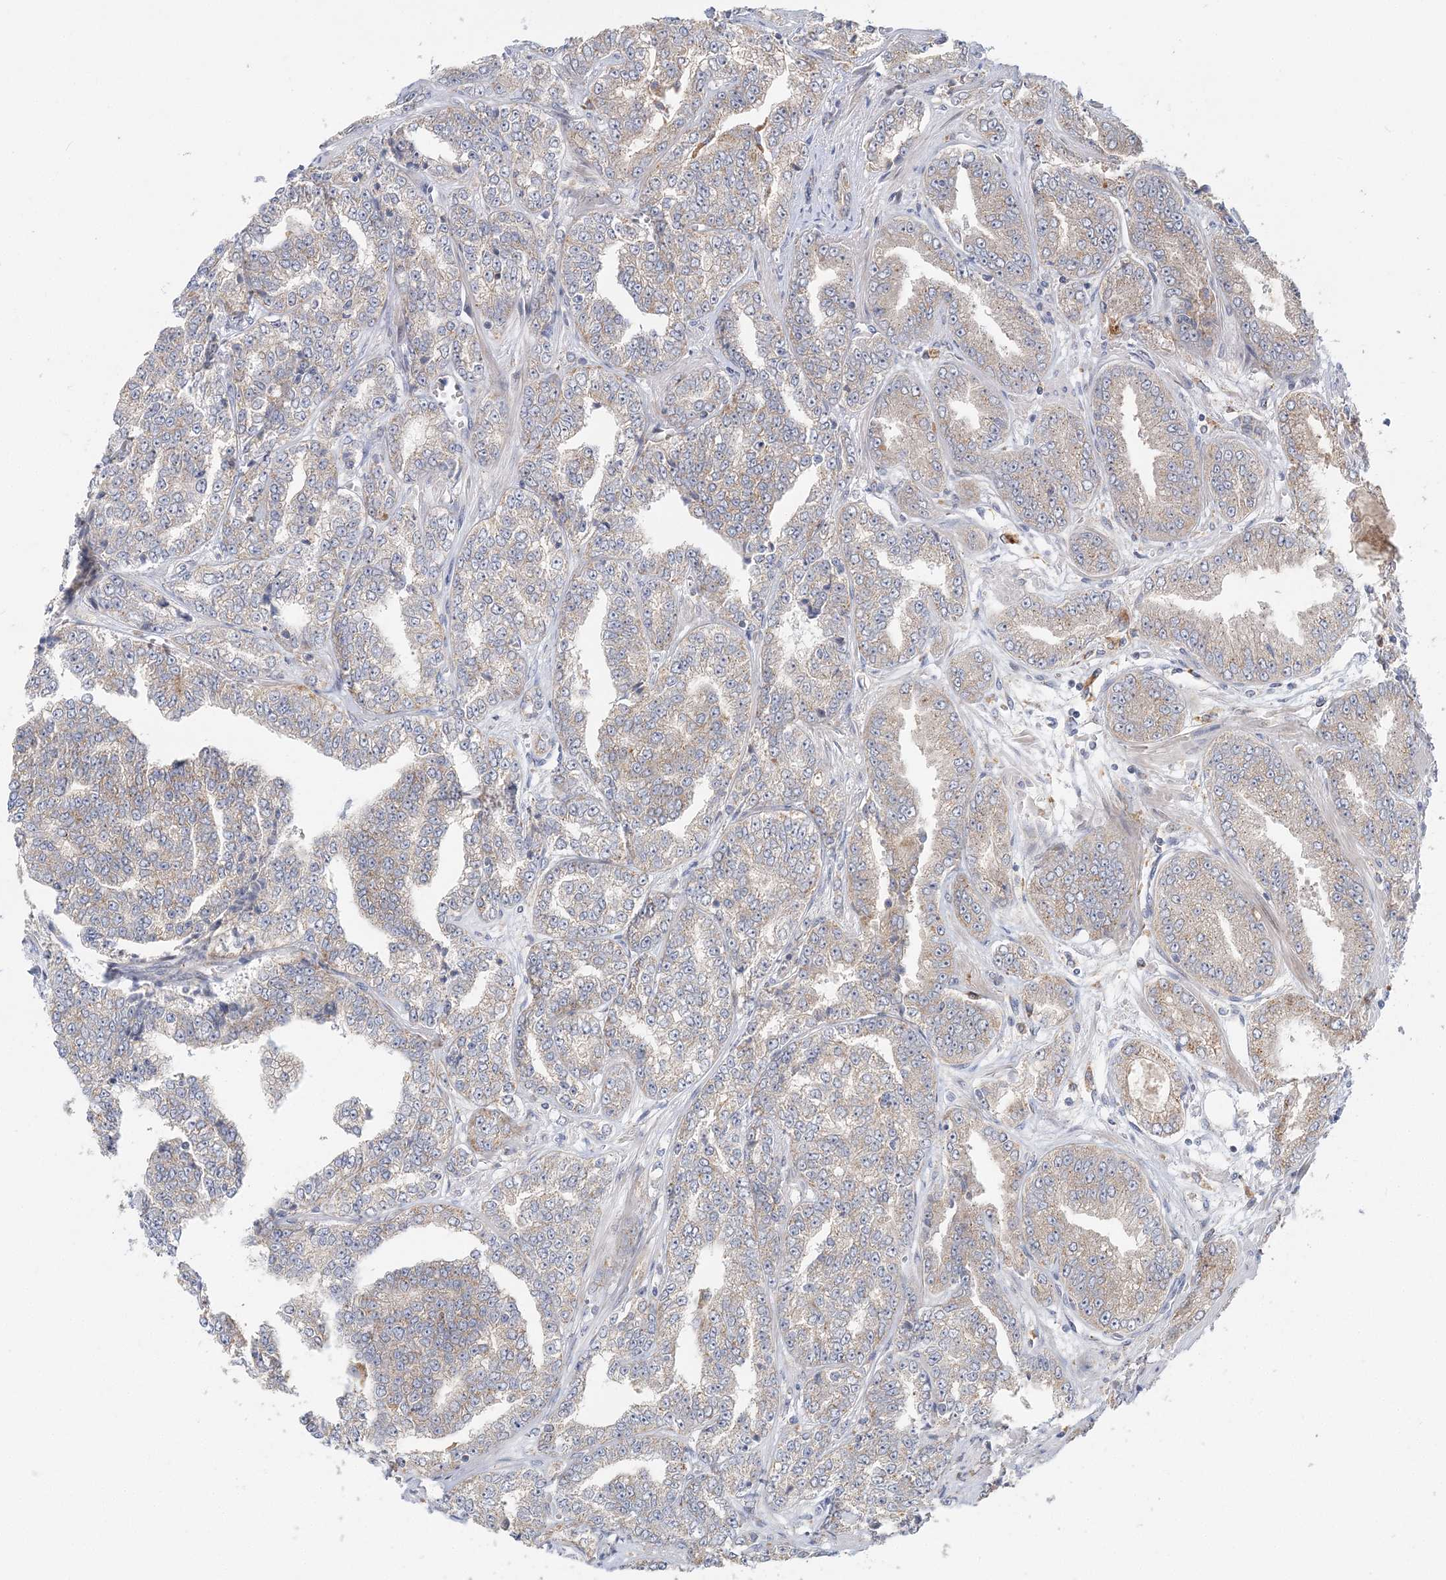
{"staining": {"intensity": "negative", "quantity": "none", "location": "none"}, "tissue": "prostate cancer", "cell_type": "Tumor cells", "image_type": "cancer", "snomed": [{"axis": "morphology", "description": "Adenocarcinoma, High grade"}, {"axis": "topography", "description": "Prostate"}], "caption": "The image reveals no staining of tumor cells in prostate cancer.", "gene": "ABCC3", "patient": {"sex": "male", "age": 71}}